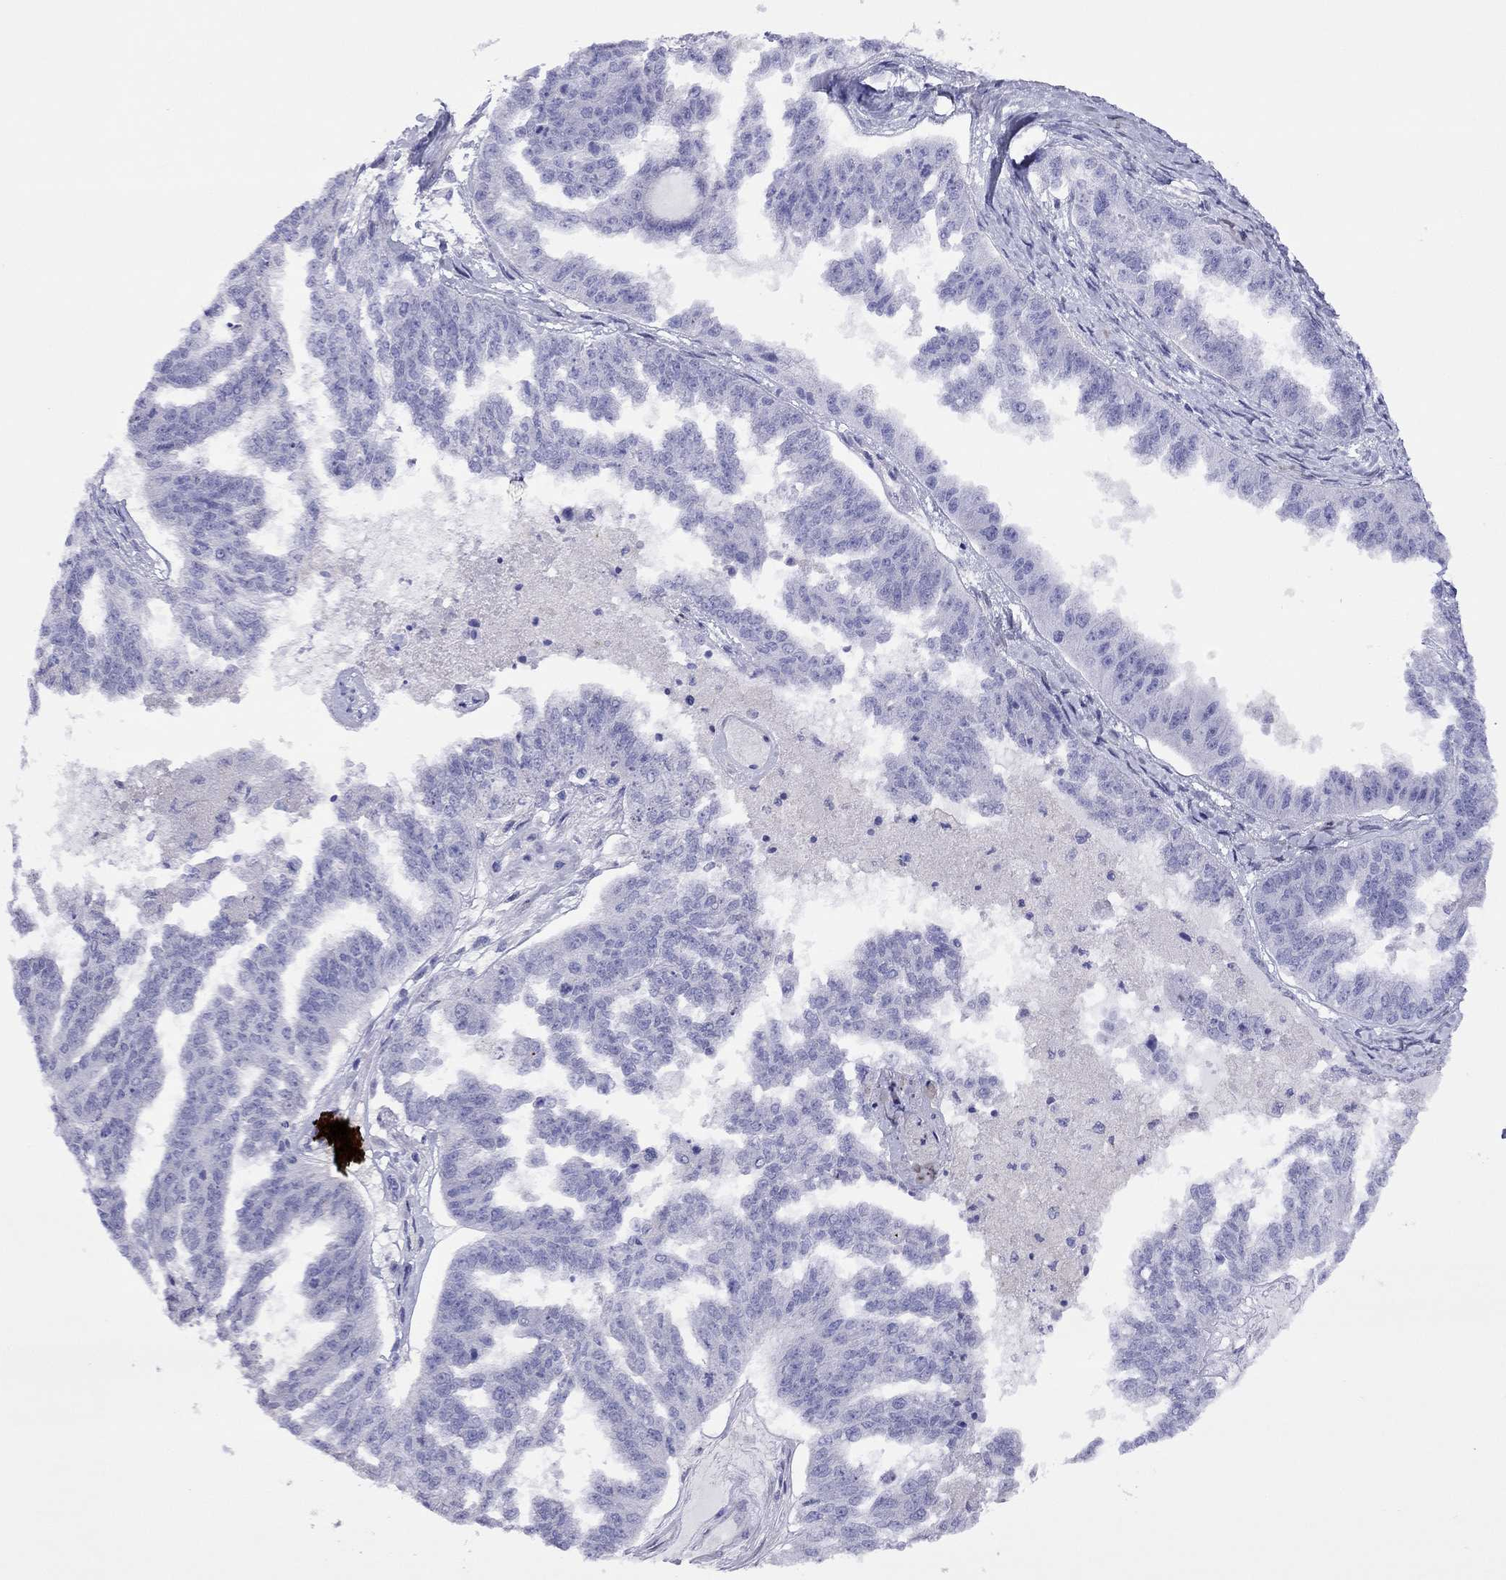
{"staining": {"intensity": "negative", "quantity": "none", "location": "none"}, "tissue": "ovarian cancer", "cell_type": "Tumor cells", "image_type": "cancer", "snomed": [{"axis": "morphology", "description": "Cystadenocarcinoma, serous, NOS"}, {"axis": "topography", "description": "Ovary"}], "caption": "DAB immunohistochemical staining of human ovarian cancer demonstrates no significant staining in tumor cells.", "gene": "SLC30A8", "patient": {"sex": "female", "age": 58}}